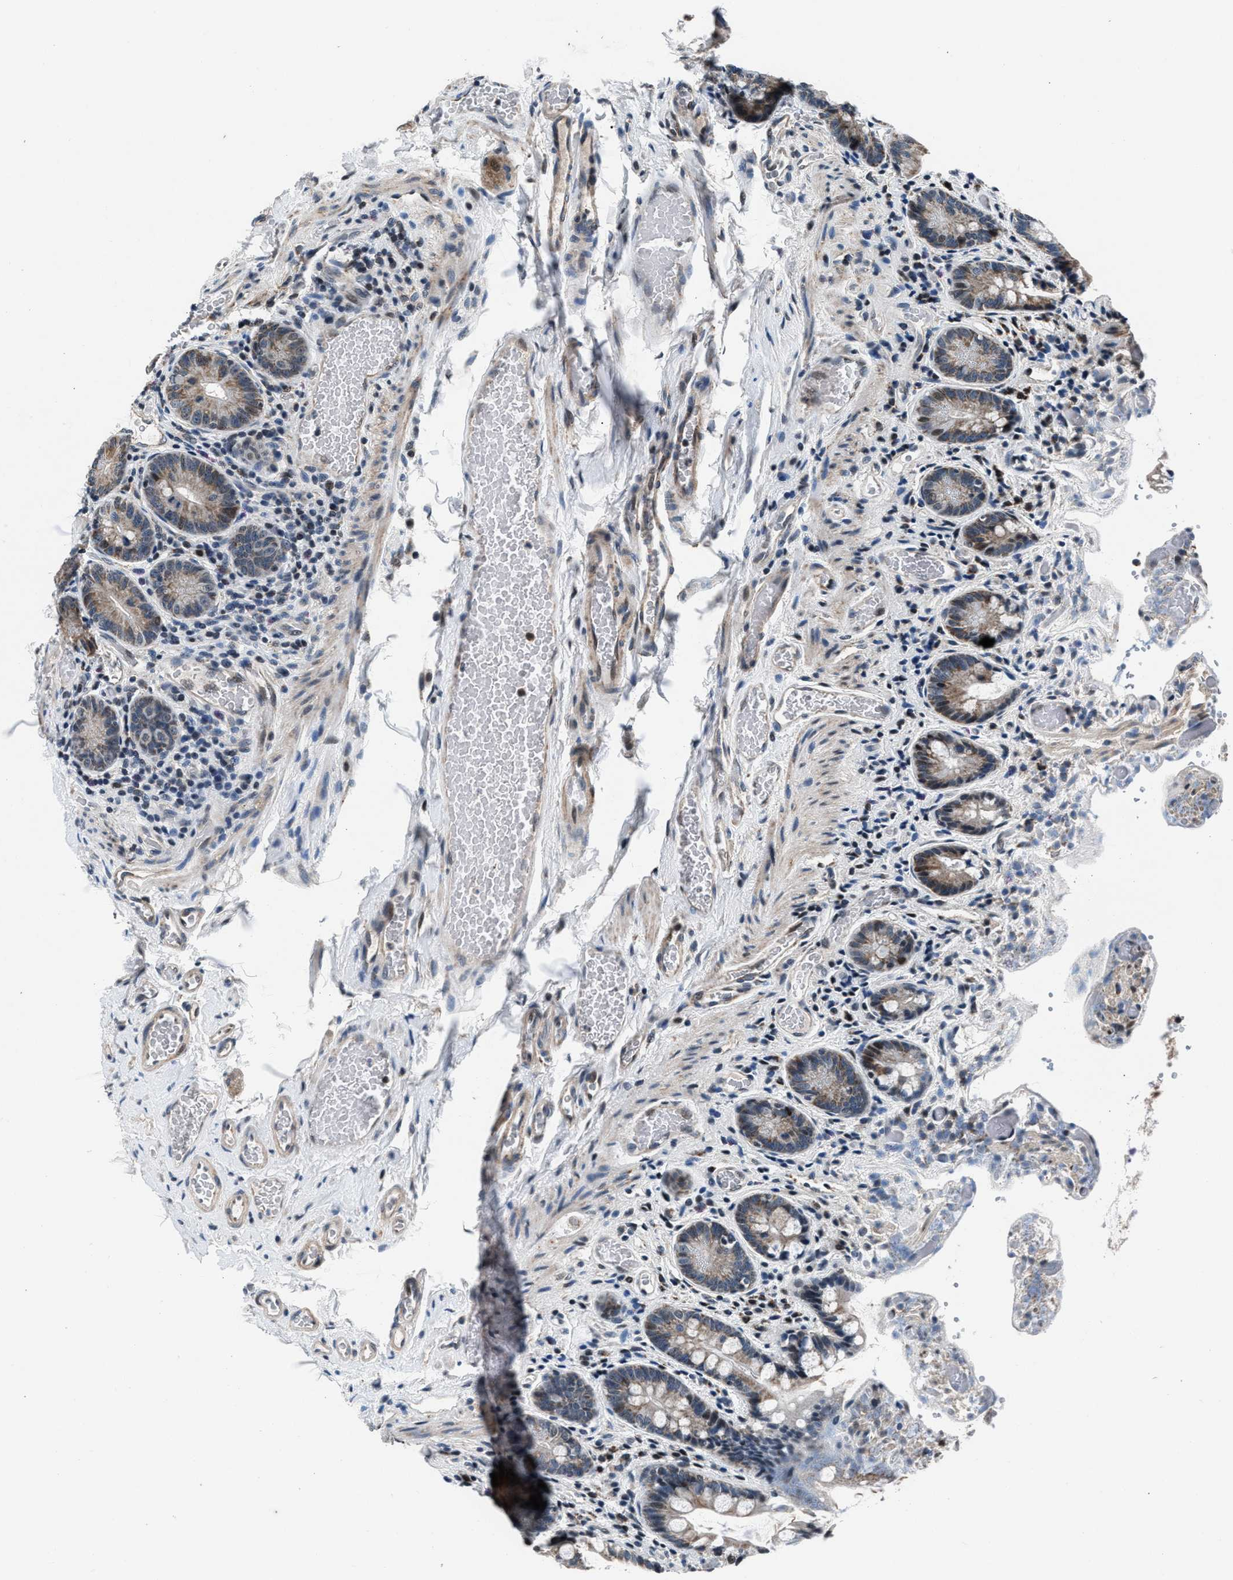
{"staining": {"intensity": "moderate", "quantity": "25%-75%", "location": "cytoplasmic/membranous,nuclear"}, "tissue": "small intestine", "cell_type": "Glandular cells", "image_type": "normal", "snomed": [{"axis": "morphology", "description": "Normal tissue, NOS"}, {"axis": "topography", "description": "Small intestine"}], "caption": "This is an image of IHC staining of normal small intestine, which shows moderate expression in the cytoplasmic/membranous,nuclear of glandular cells.", "gene": "PRRC2B", "patient": {"sex": "female", "age": 56}}